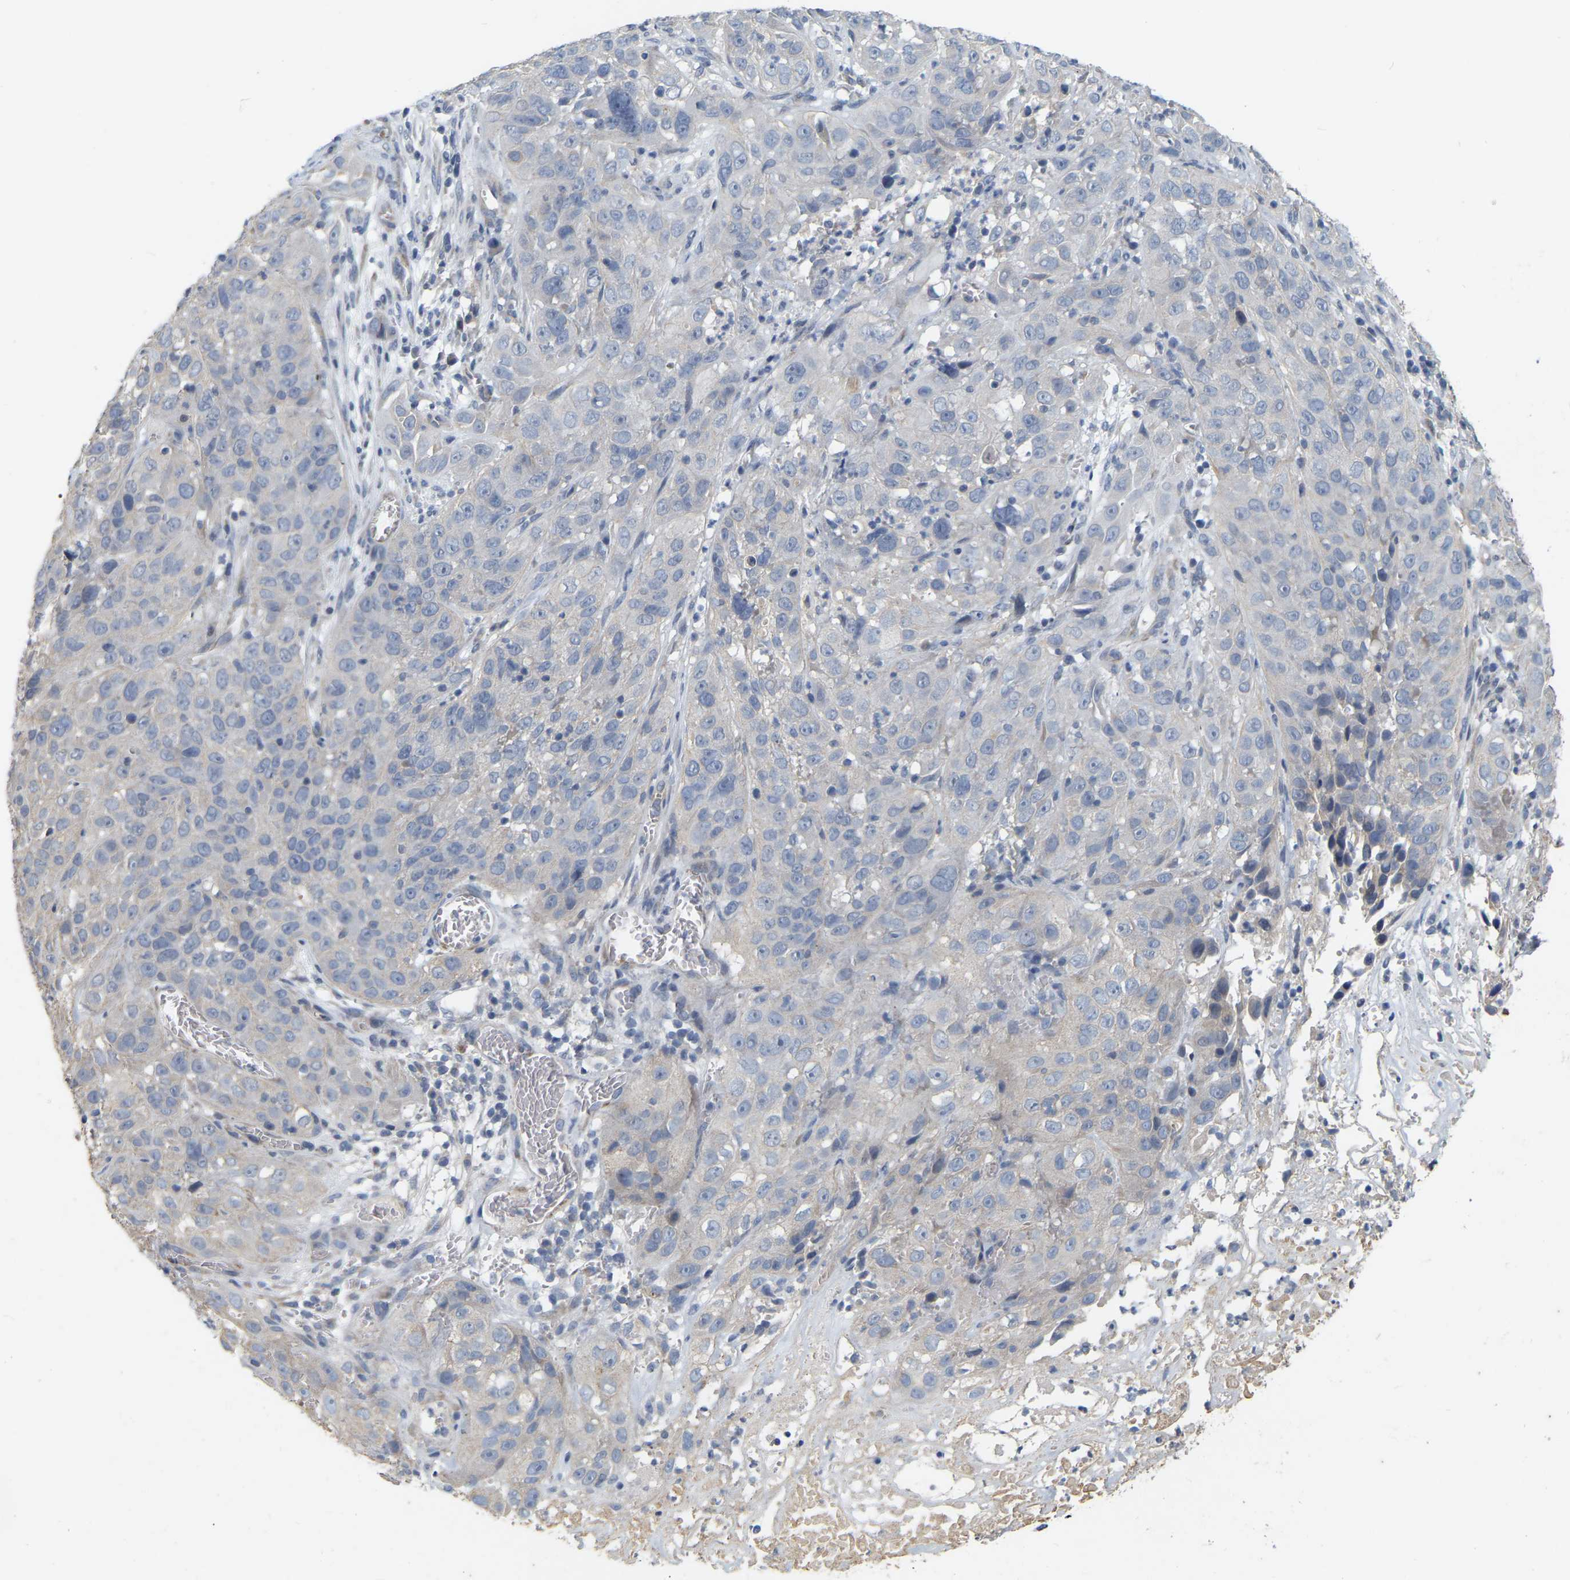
{"staining": {"intensity": "weak", "quantity": "<25%", "location": "cytoplasmic/membranous"}, "tissue": "cervical cancer", "cell_type": "Tumor cells", "image_type": "cancer", "snomed": [{"axis": "morphology", "description": "Squamous cell carcinoma, NOS"}, {"axis": "topography", "description": "Cervix"}], "caption": "IHC photomicrograph of cervical cancer stained for a protein (brown), which exhibits no positivity in tumor cells.", "gene": "SSH1", "patient": {"sex": "female", "age": 32}}